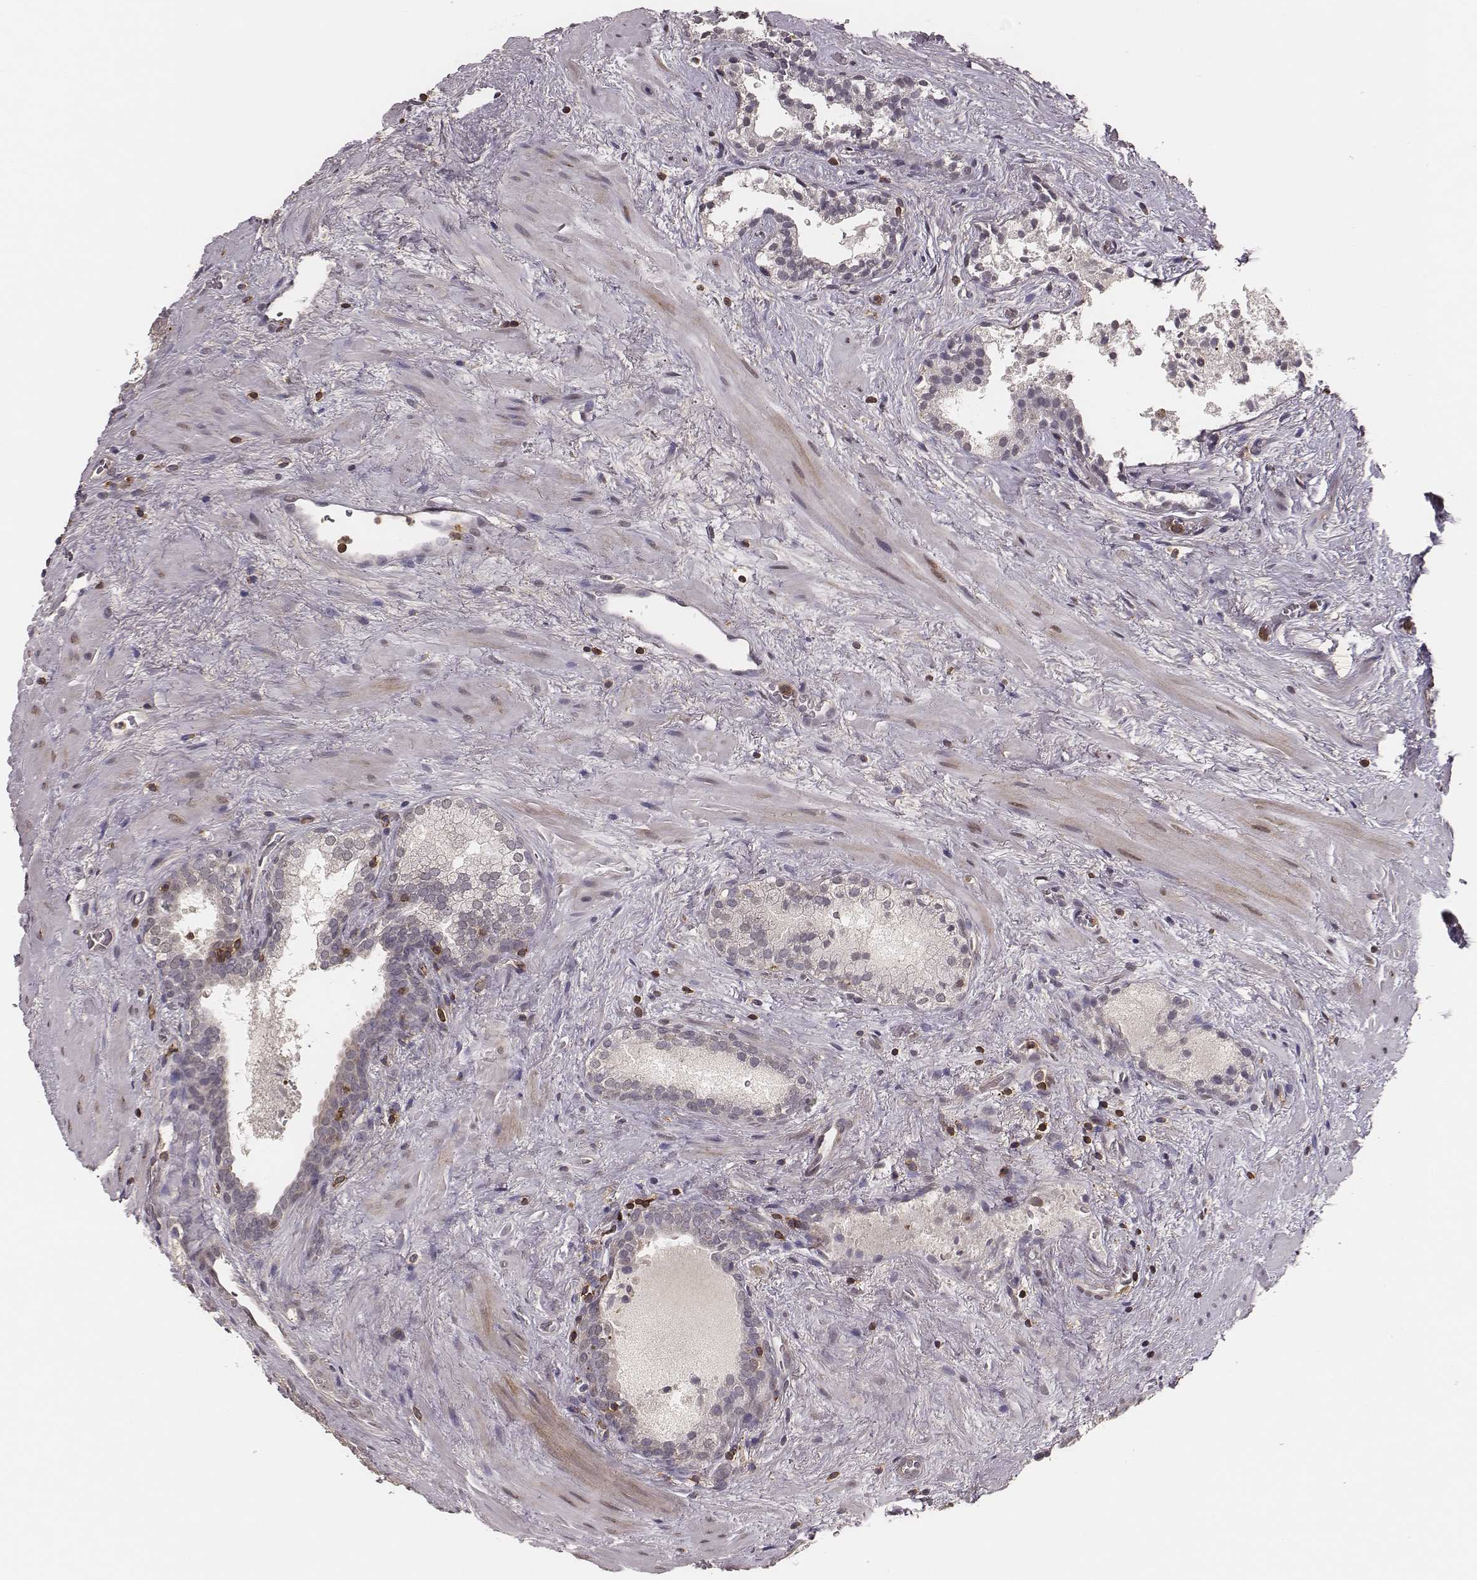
{"staining": {"intensity": "negative", "quantity": "none", "location": "none"}, "tissue": "prostate cancer", "cell_type": "Tumor cells", "image_type": "cancer", "snomed": [{"axis": "morphology", "description": "Adenocarcinoma, NOS"}, {"axis": "topography", "description": "Prostate"}], "caption": "Immunohistochemistry (IHC) image of neoplastic tissue: human prostate cancer (adenocarcinoma) stained with DAB (3,3'-diaminobenzidine) reveals no significant protein positivity in tumor cells.", "gene": "PILRA", "patient": {"sex": "male", "age": 66}}